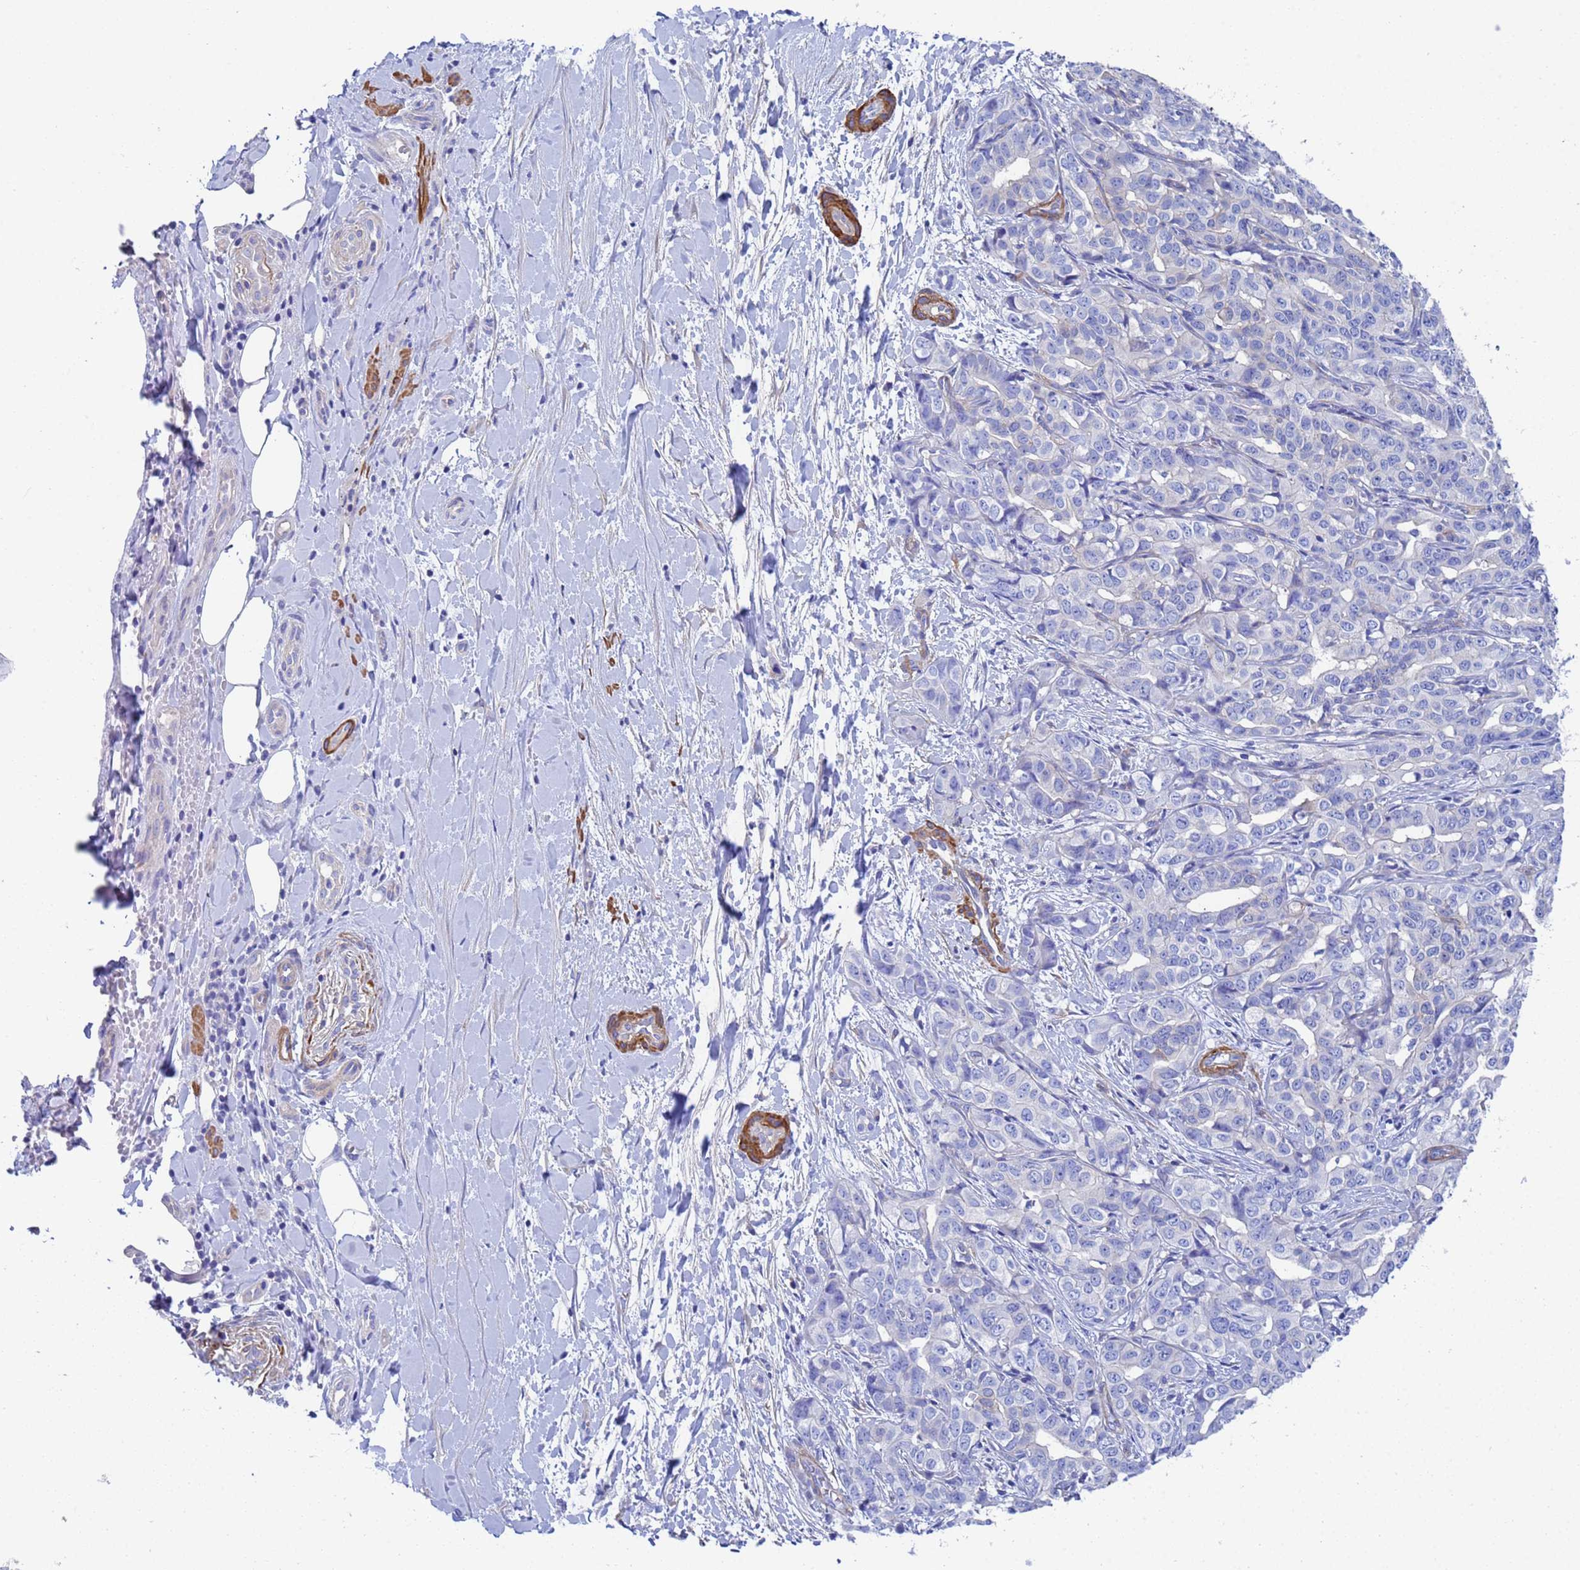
{"staining": {"intensity": "negative", "quantity": "none", "location": "none"}, "tissue": "liver cancer", "cell_type": "Tumor cells", "image_type": "cancer", "snomed": [{"axis": "morphology", "description": "Cholangiocarcinoma"}, {"axis": "topography", "description": "Liver"}], "caption": "Immunohistochemical staining of human liver cancer reveals no significant staining in tumor cells. (Immunohistochemistry (ihc), brightfield microscopy, high magnification).", "gene": "CST4", "patient": {"sex": "male", "age": 59}}